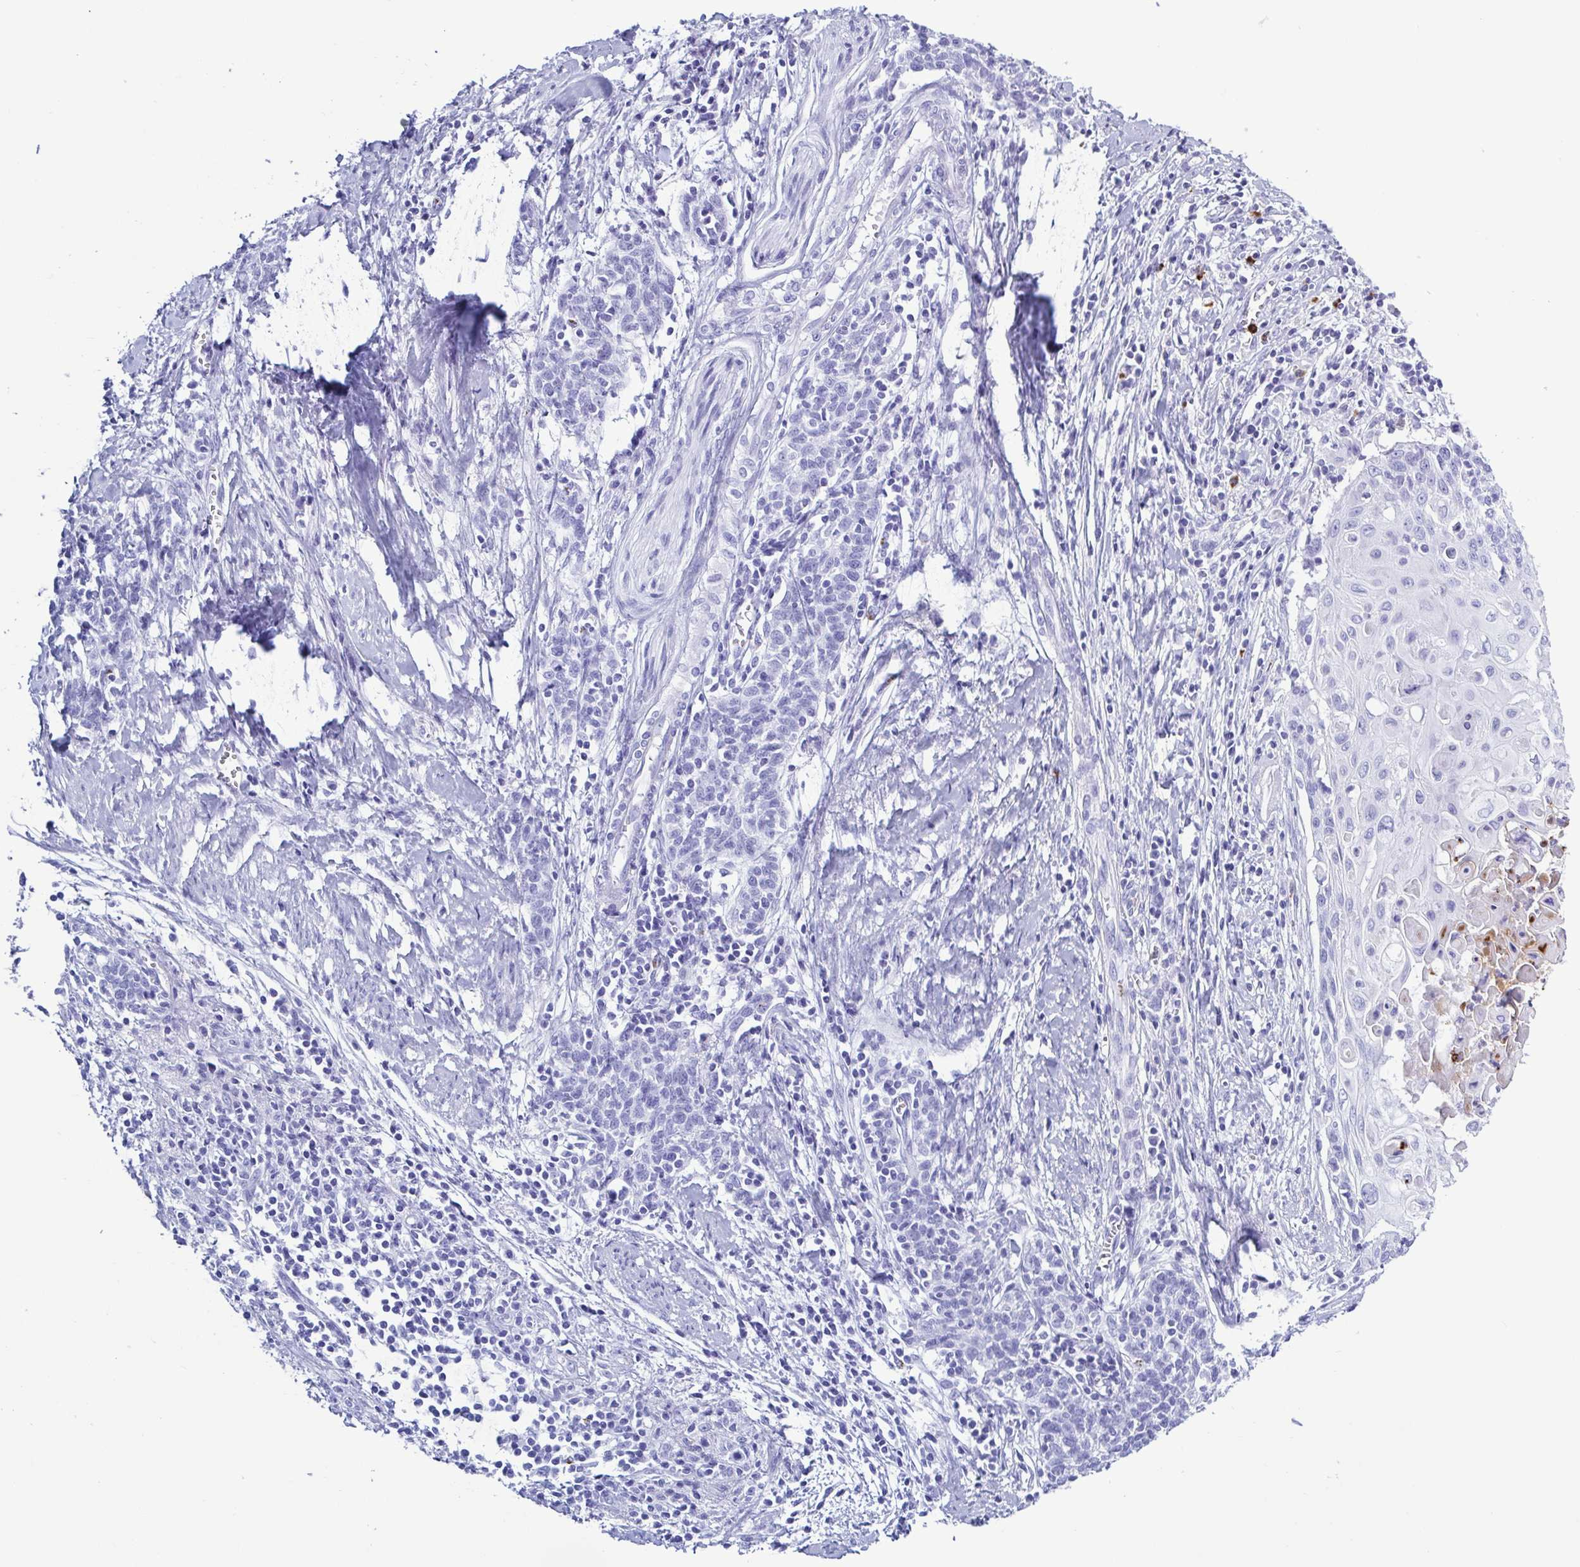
{"staining": {"intensity": "negative", "quantity": "none", "location": "none"}, "tissue": "cervical cancer", "cell_type": "Tumor cells", "image_type": "cancer", "snomed": [{"axis": "morphology", "description": "Squamous cell carcinoma, NOS"}, {"axis": "topography", "description": "Cervix"}], "caption": "Immunohistochemical staining of human cervical squamous cell carcinoma exhibits no significant positivity in tumor cells.", "gene": "LTF", "patient": {"sex": "female", "age": 39}}